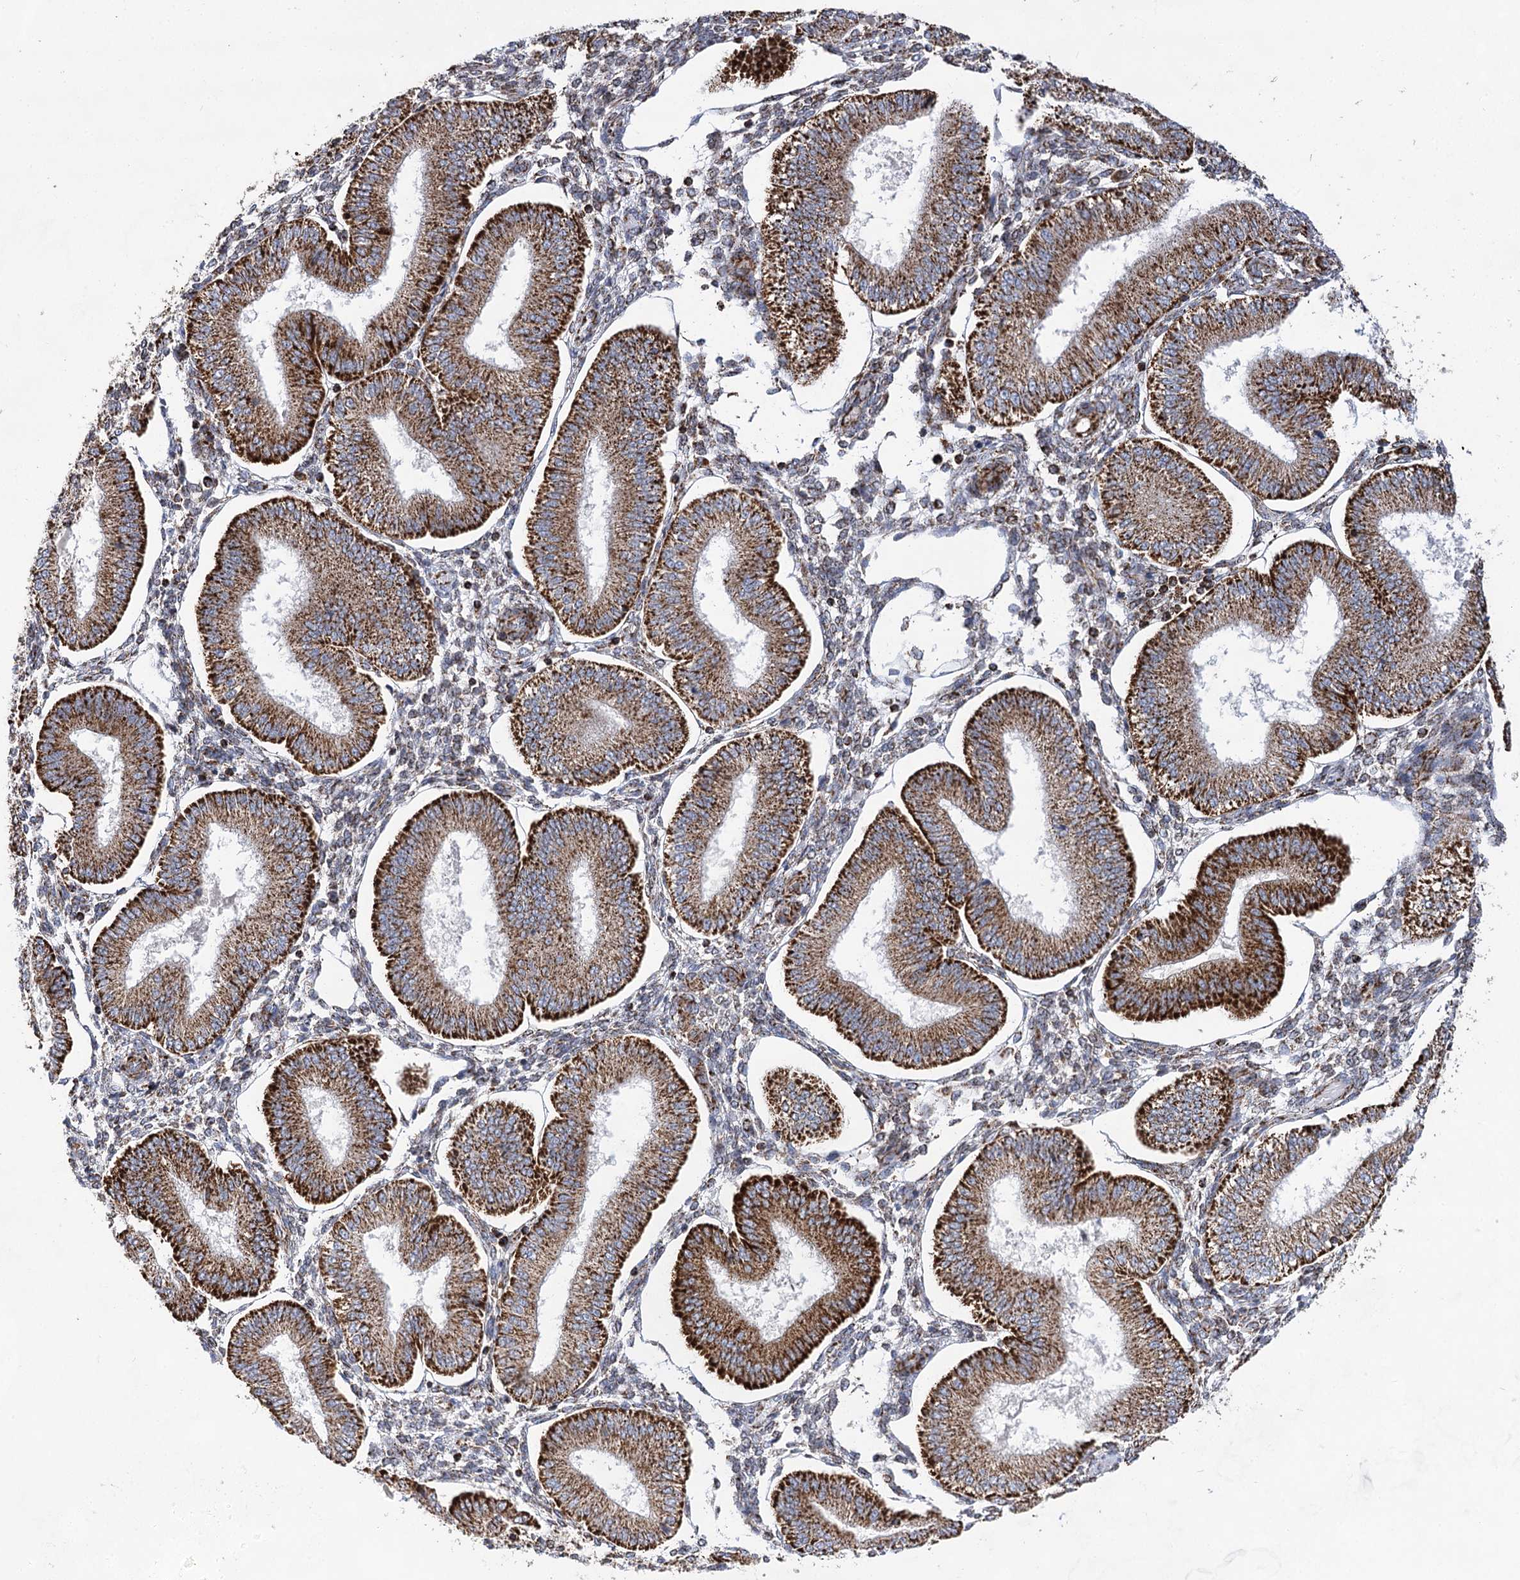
{"staining": {"intensity": "moderate", "quantity": "25%-75%", "location": "cytoplasmic/membranous"}, "tissue": "endometrium", "cell_type": "Cells in endometrial stroma", "image_type": "normal", "snomed": [{"axis": "morphology", "description": "Normal tissue, NOS"}, {"axis": "topography", "description": "Endometrium"}], "caption": "Immunohistochemical staining of normal human endometrium demonstrates medium levels of moderate cytoplasmic/membranous positivity in approximately 25%-75% of cells in endometrial stroma.", "gene": "NADK2", "patient": {"sex": "female", "age": 39}}